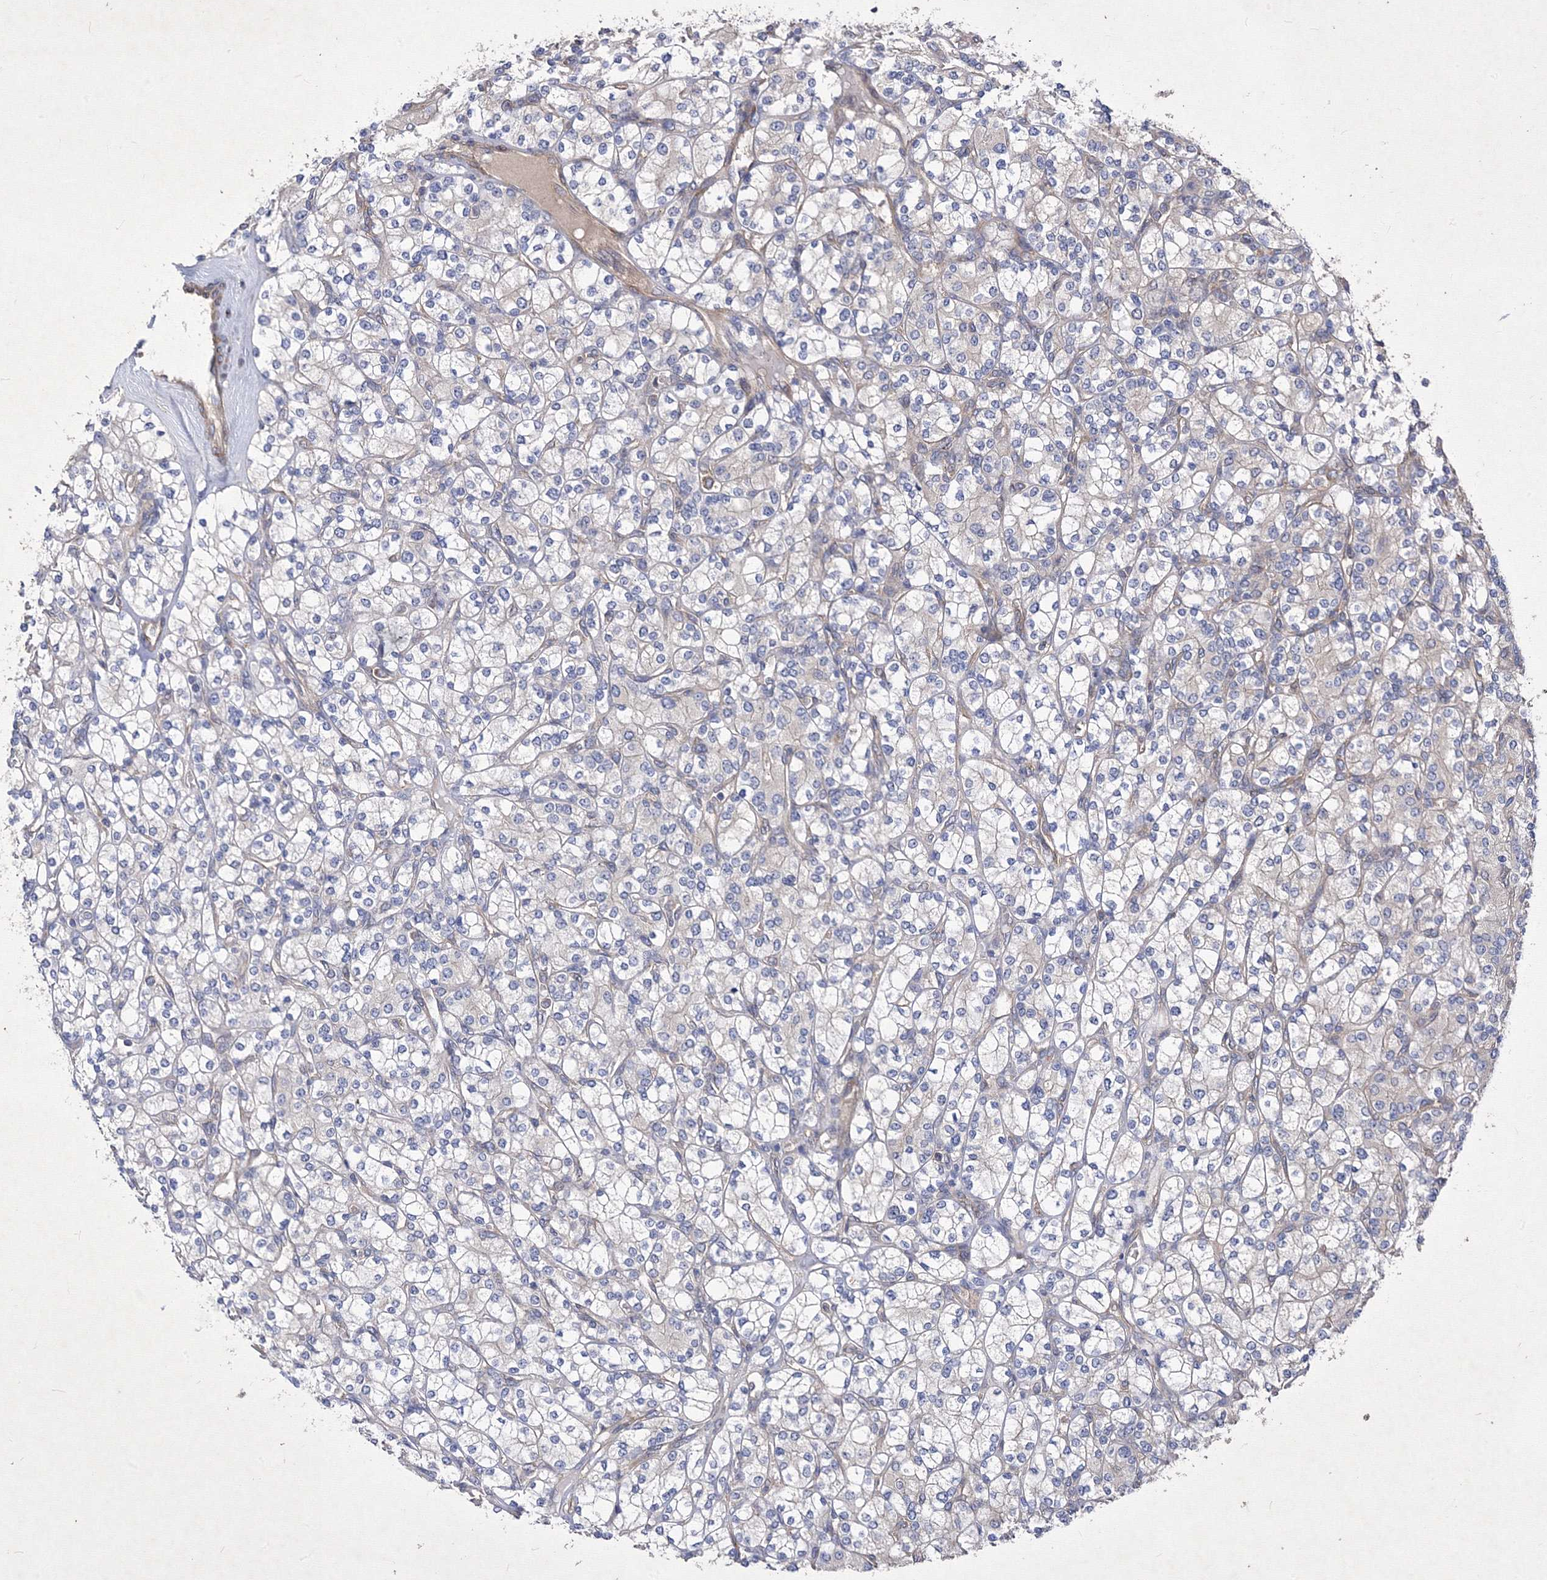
{"staining": {"intensity": "negative", "quantity": "none", "location": "none"}, "tissue": "renal cancer", "cell_type": "Tumor cells", "image_type": "cancer", "snomed": [{"axis": "morphology", "description": "Adenocarcinoma, NOS"}, {"axis": "topography", "description": "Kidney"}], "caption": "IHC micrograph of renal adenocarcinoma stained for a protein (brown), which shows no staining in tumor cells.", "gene": "SNX18", "patient": {"sex": "male", "age": 77}}